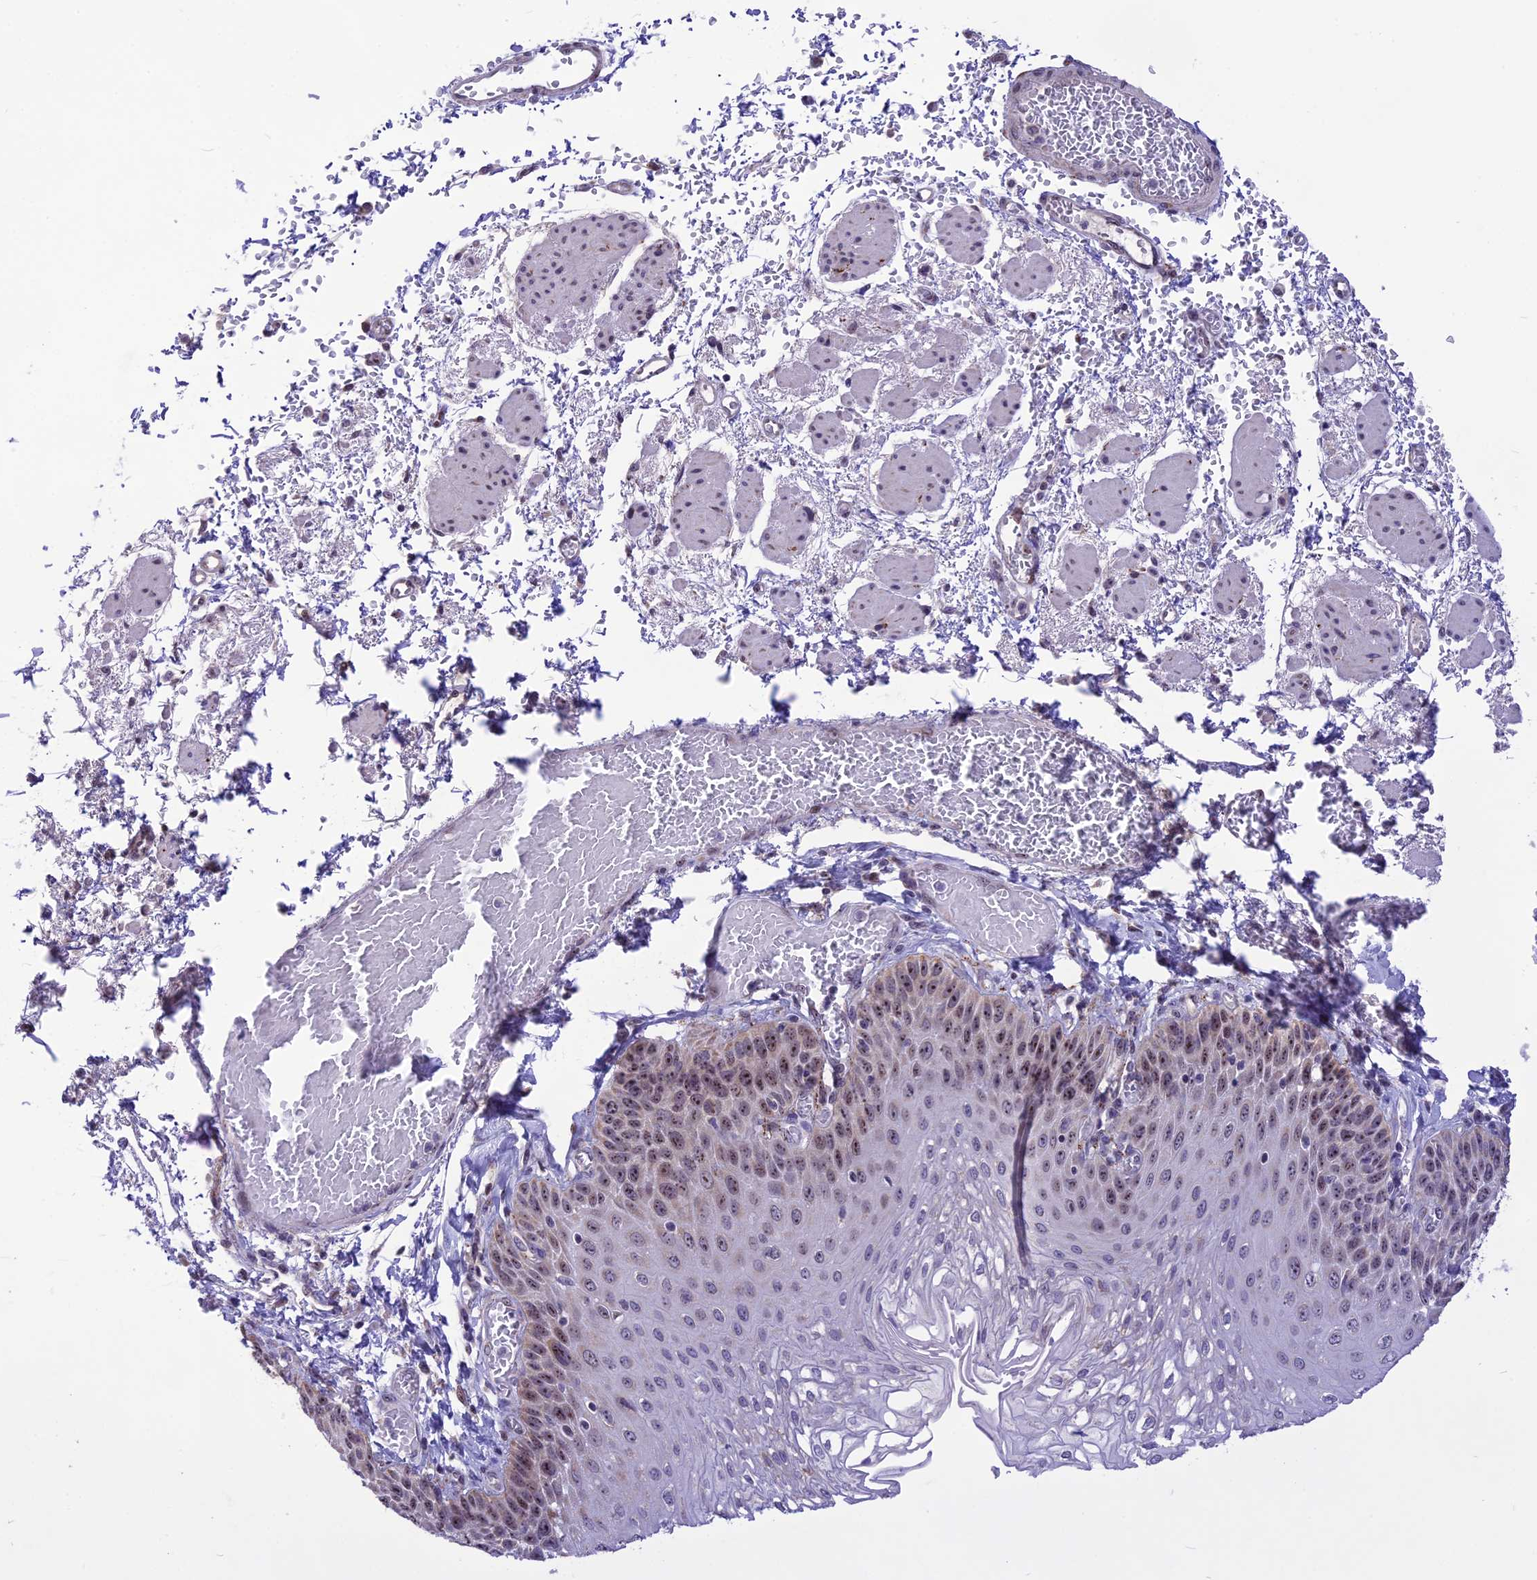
{"staining": {"intensity": "moderate", "quantity": "25%-75%", "location": "nuclear"}, "tissue": "esophagus", "cell_type": "Squamous epithelial cells", "image_type": "normal", "snomed": [{"axis": "morphology", "description": "Normal tissue, NOS"}, {"axis": "topography", "description": "Esophagus"}], "caption": "Brown immunohistochemical staining in benign human esophagus demonstrates moderate nuclear expression in about 25%-75% of squamous epithelial cells.", "gene": "CMSS1", "patient": {"sex": "male", "age": 81}}